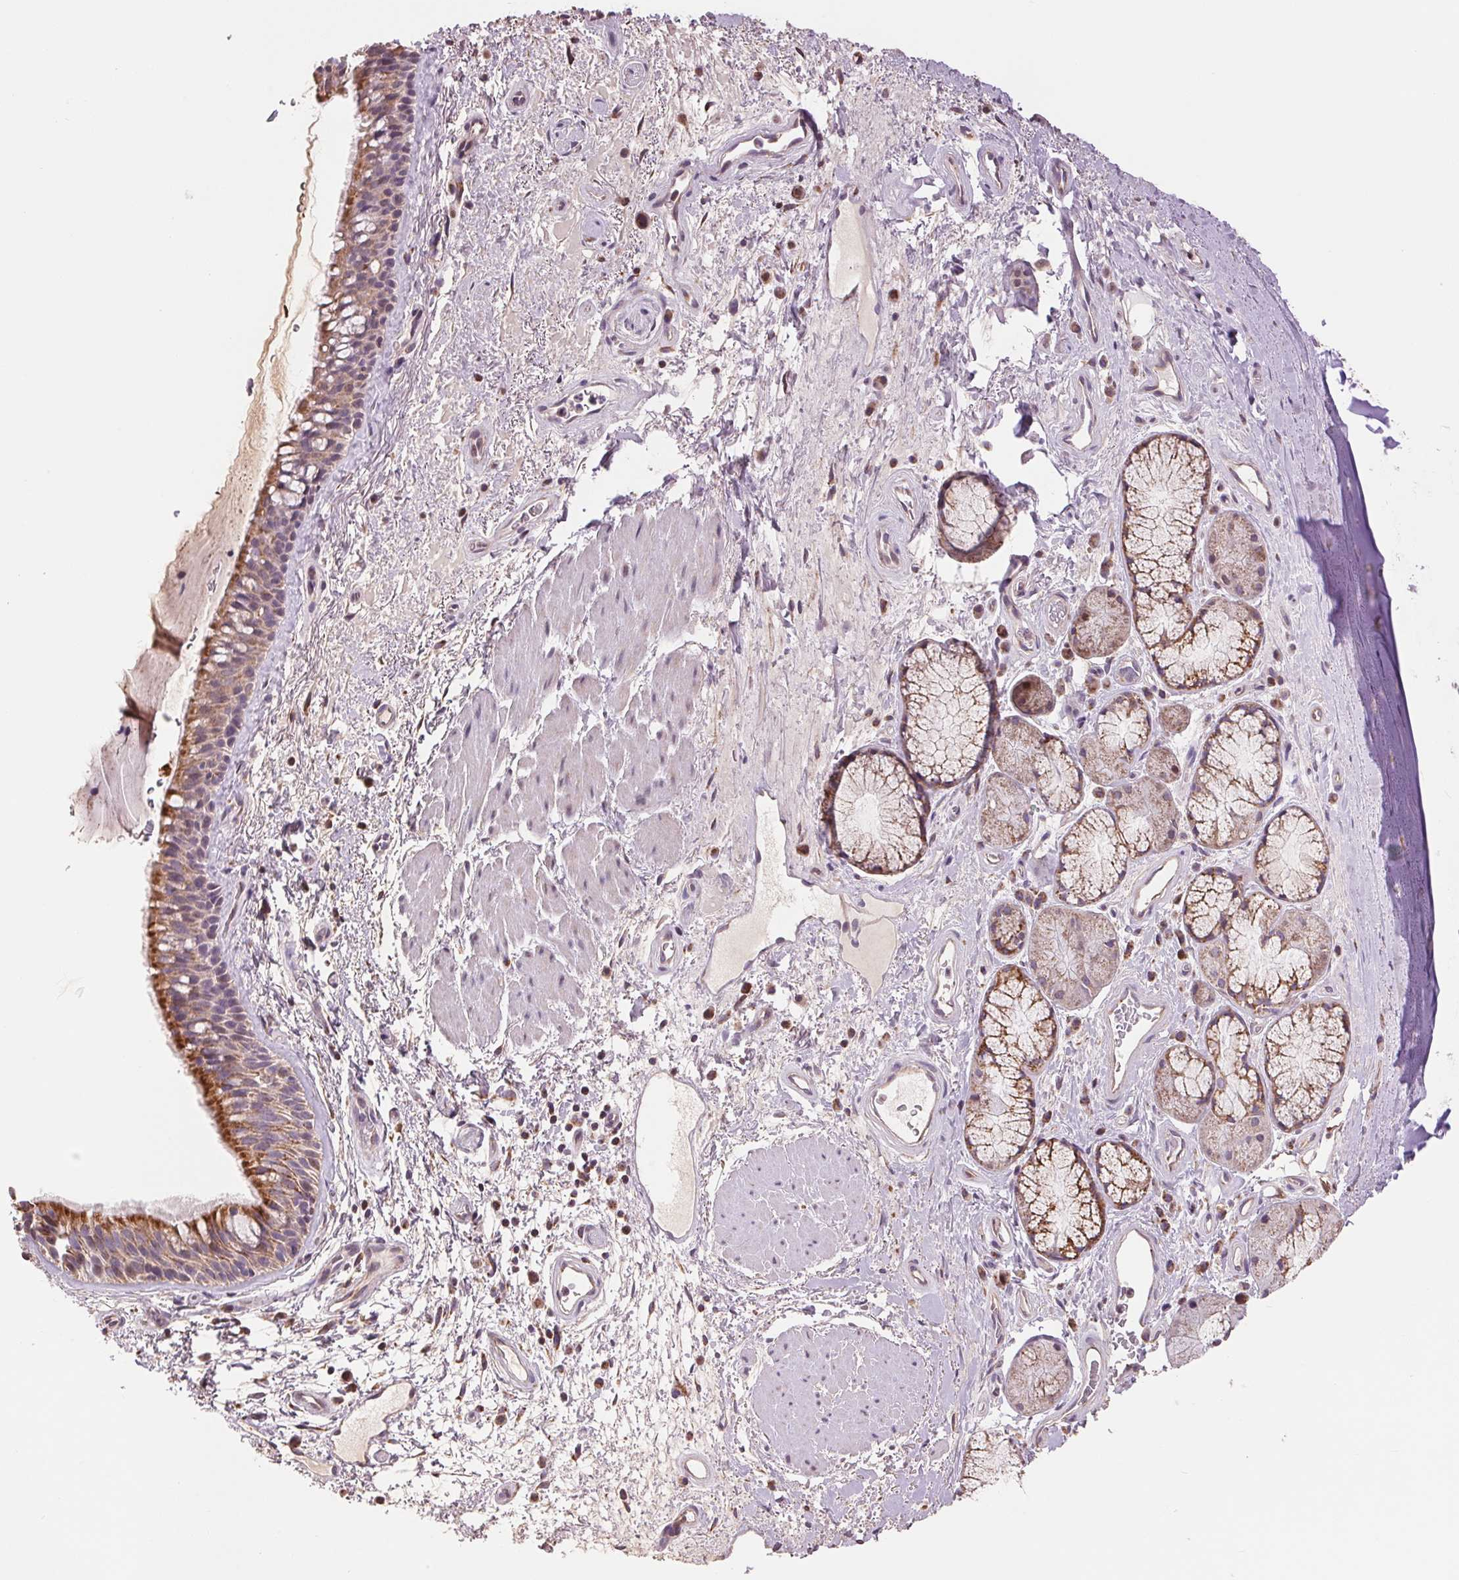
{"staining": {"intensity": "moderate", "quantity": ">75%", "location": "cytoplasmic/membranous"}, "tissue": "bronchus", "cell_type": "Respiratory epithelial cells", "image_type": "normal", "snomed": [{"axis": "morphology", "description": "Normal tissue, NOS"}, {"axis": "topography", "description": "Bronchus"}], "caption": "This photomicrograph reveals normal bronchus stained with IHC to label a protein in brown. The cytoplasmic/membranous of respiratory epithelial cells show moderate positivity for the protein. Nuclei are counter-stained blue.", "gene": "DGUOK", "patient": {"sex": "male", "age": 48}}